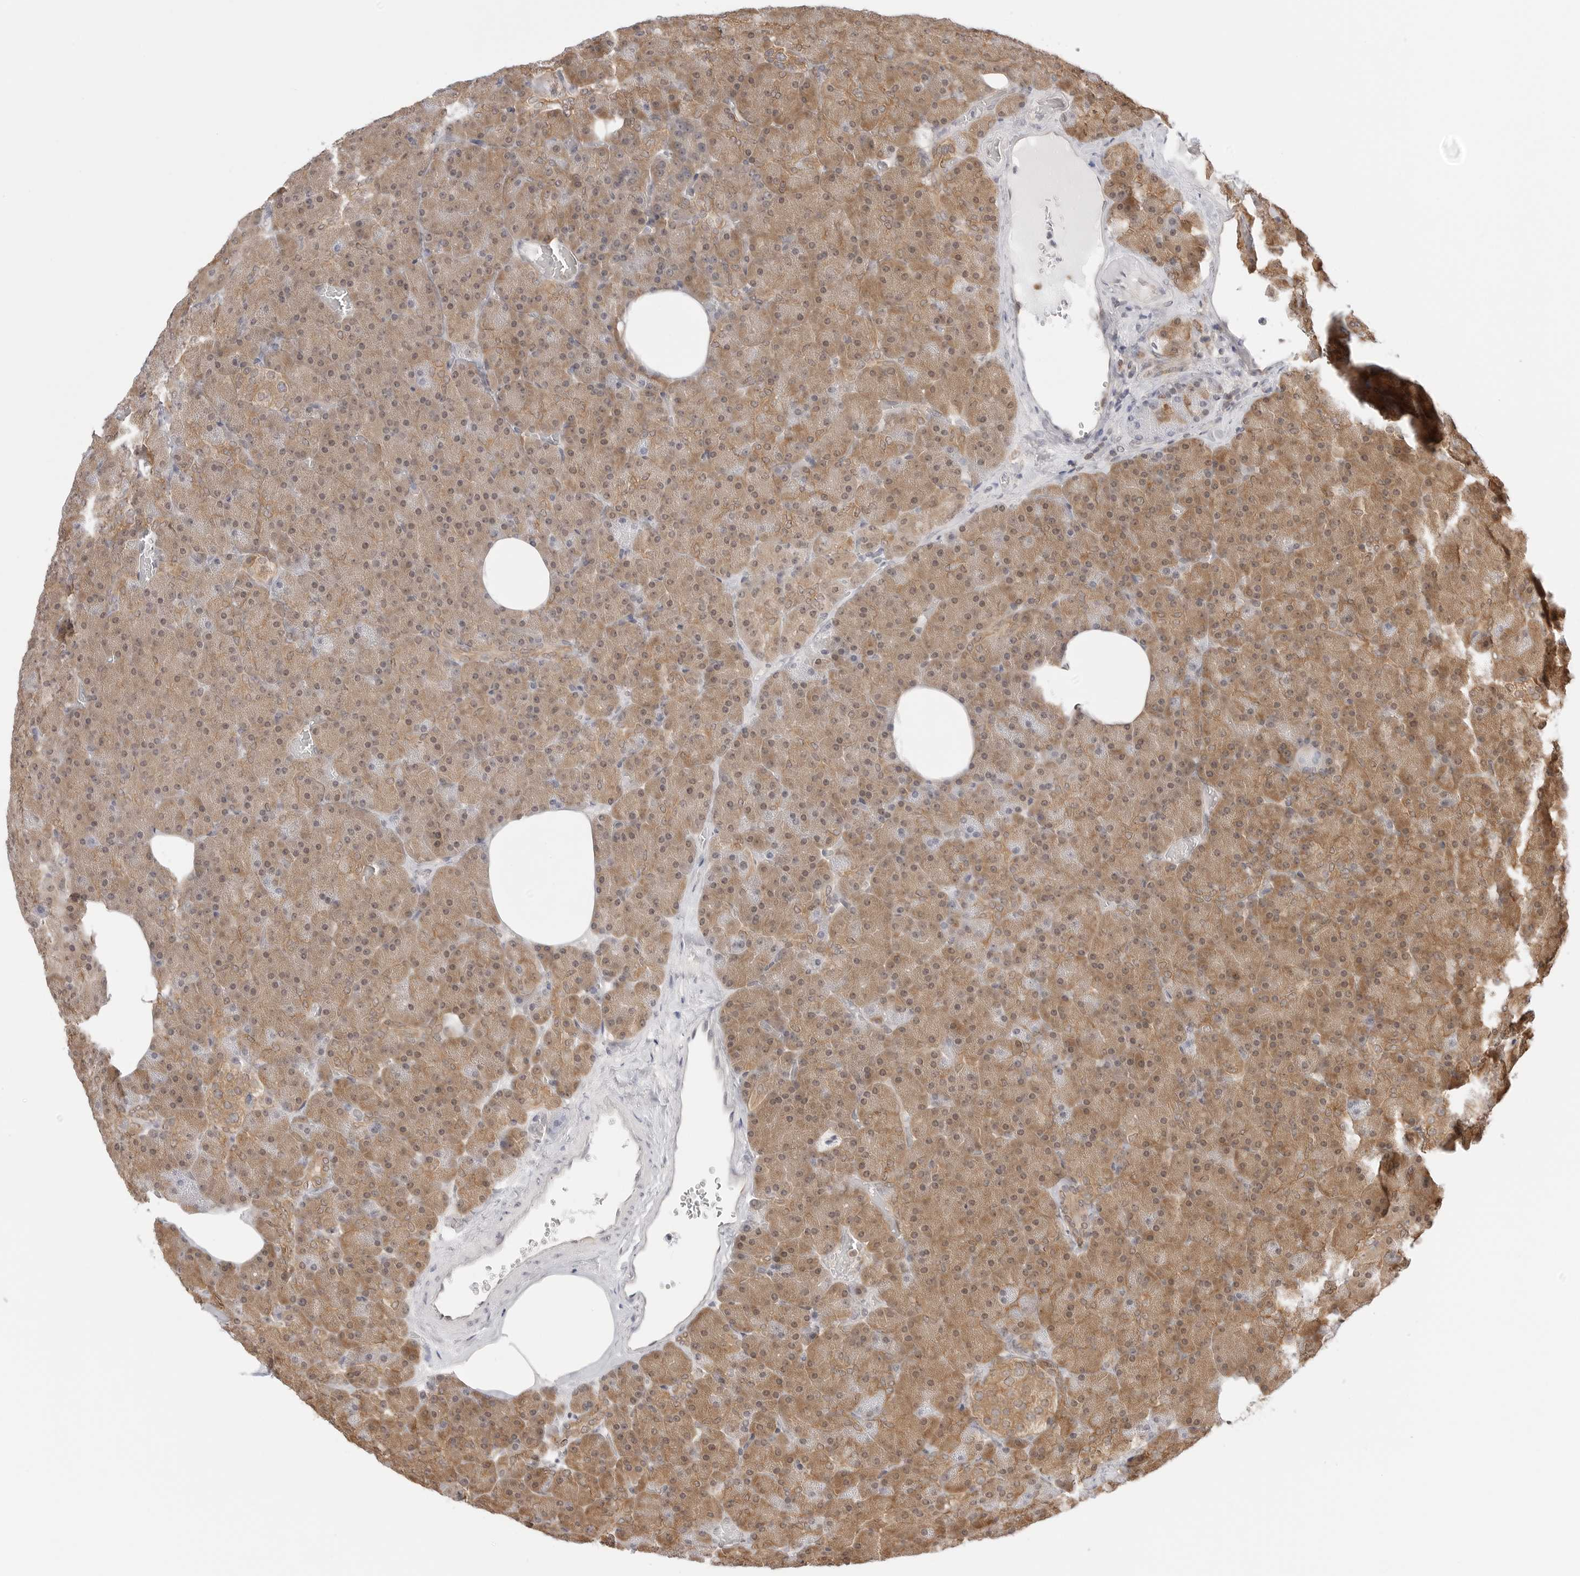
{"staining": {"intensity": "moderate", "quantity": "25%-75%", "location": "cytoplasmic/membranous"}, "tissue": "pancreas", "cell_type": "Exocrine glandular cells", "image_type": "normal", "snomed": [{"axis": "morphology", "description": "Normal tissue, NOS"}, {"axis": "morphology", "description": "Carcinoid, malignant, NOS"}, {"axis": "topography", "description": "Pancreas"}], "caption": "Brown immunohistochemical staining in benign human pancreas demonstrates moderate cytoplasmic/membranous expression in about 25%-75% of exocrine glandular cells.", "gene": "NUDC", "patient": {"sex": "female", "age": 35}}